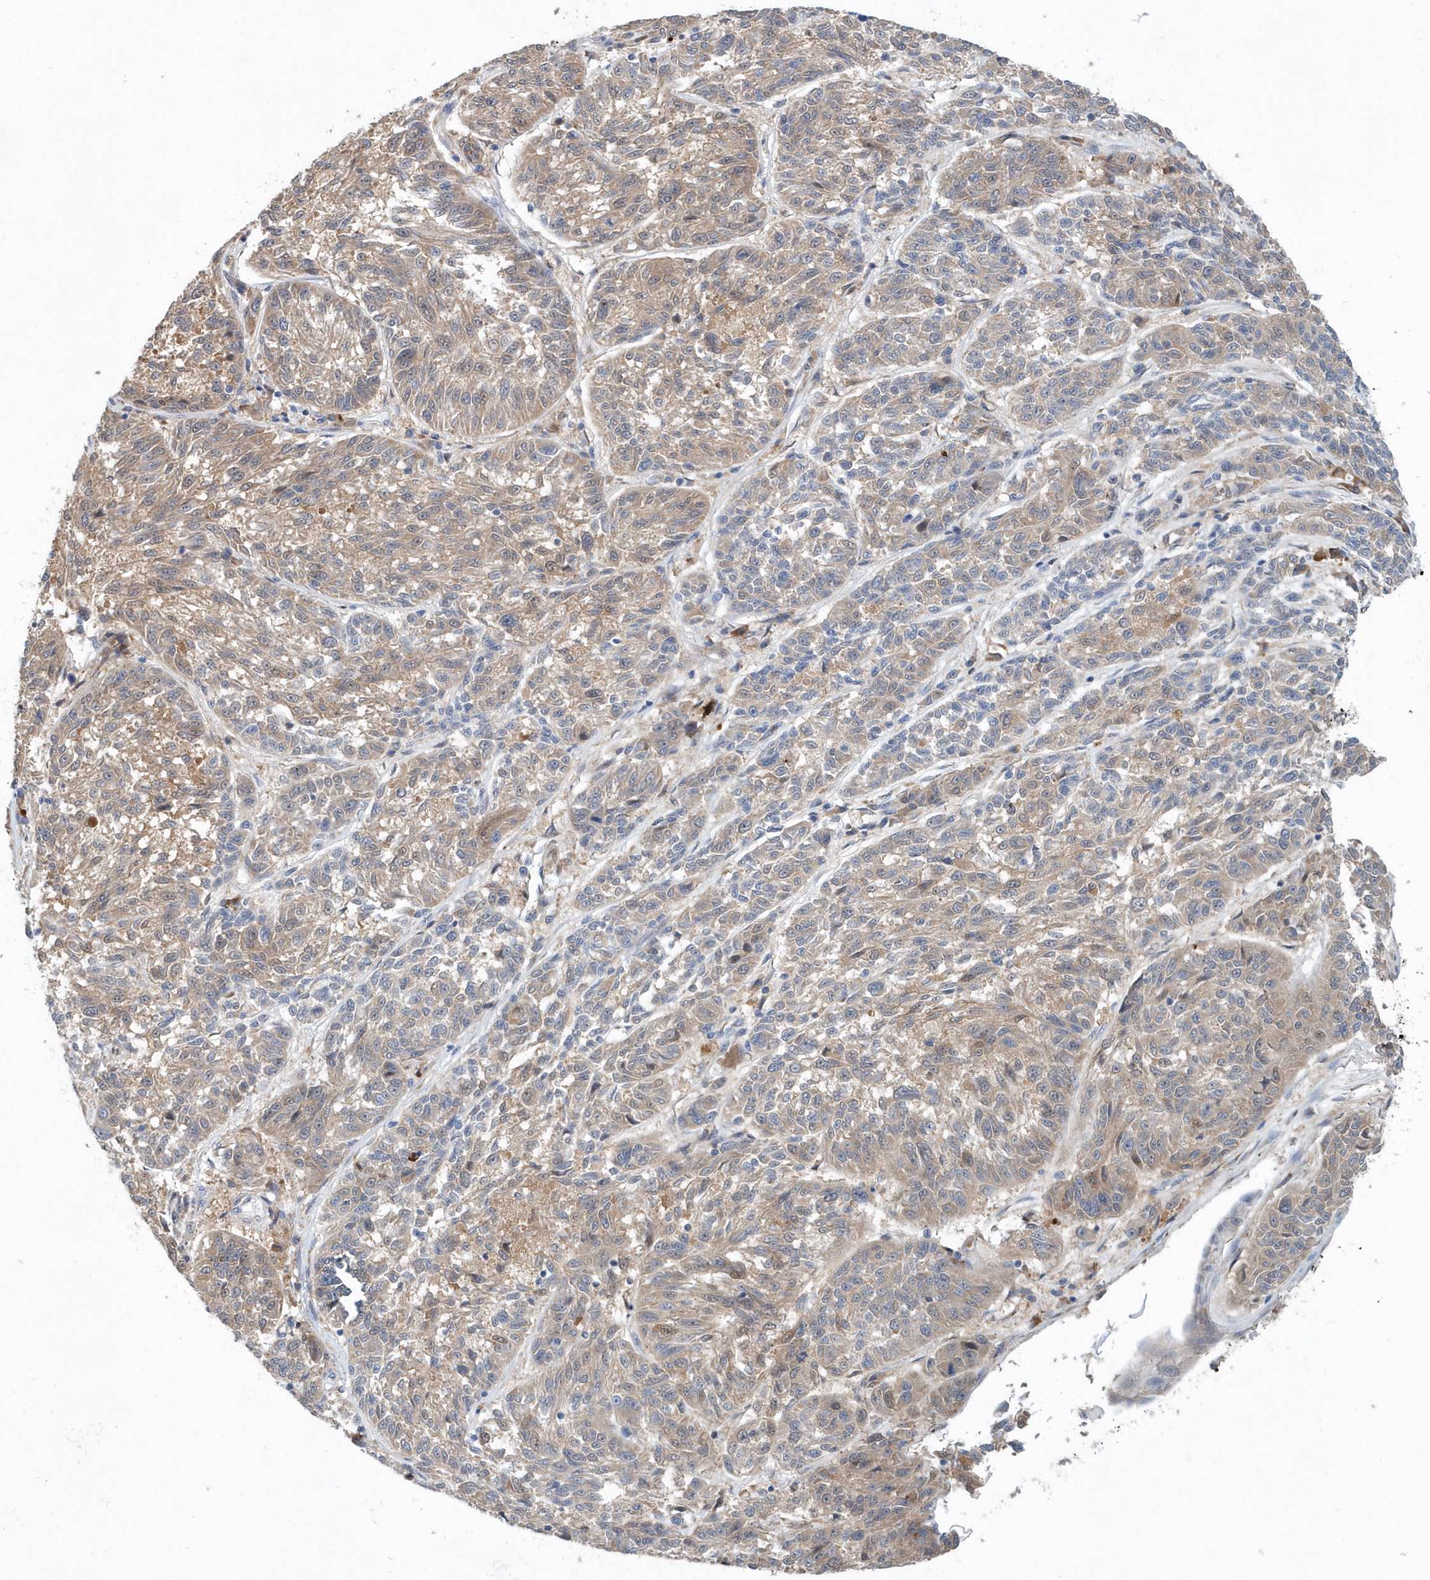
{"staining": {"intensity": "moderate", "quantity": "25%-75%", "location": "cytoplasmic/membranous"}, "tissue": "melanoma", "cell_type": "Tumor cells", "image_type": "cancer", "snomed": [{"axis": "morphology", "description": "Malignant melanoma, NOS"}, {"axis": "topography", "description": "Skin"}], "caption": "DAB (3,3'-diaminobenzidine) immunohistochemical staining of malignant melanoma displays moderate cytoplasmic/membranous protein staining in about 25%-75% of tumor cells.", "gene": "PFN2", "patient": {"sex": "male", "age": 53}}